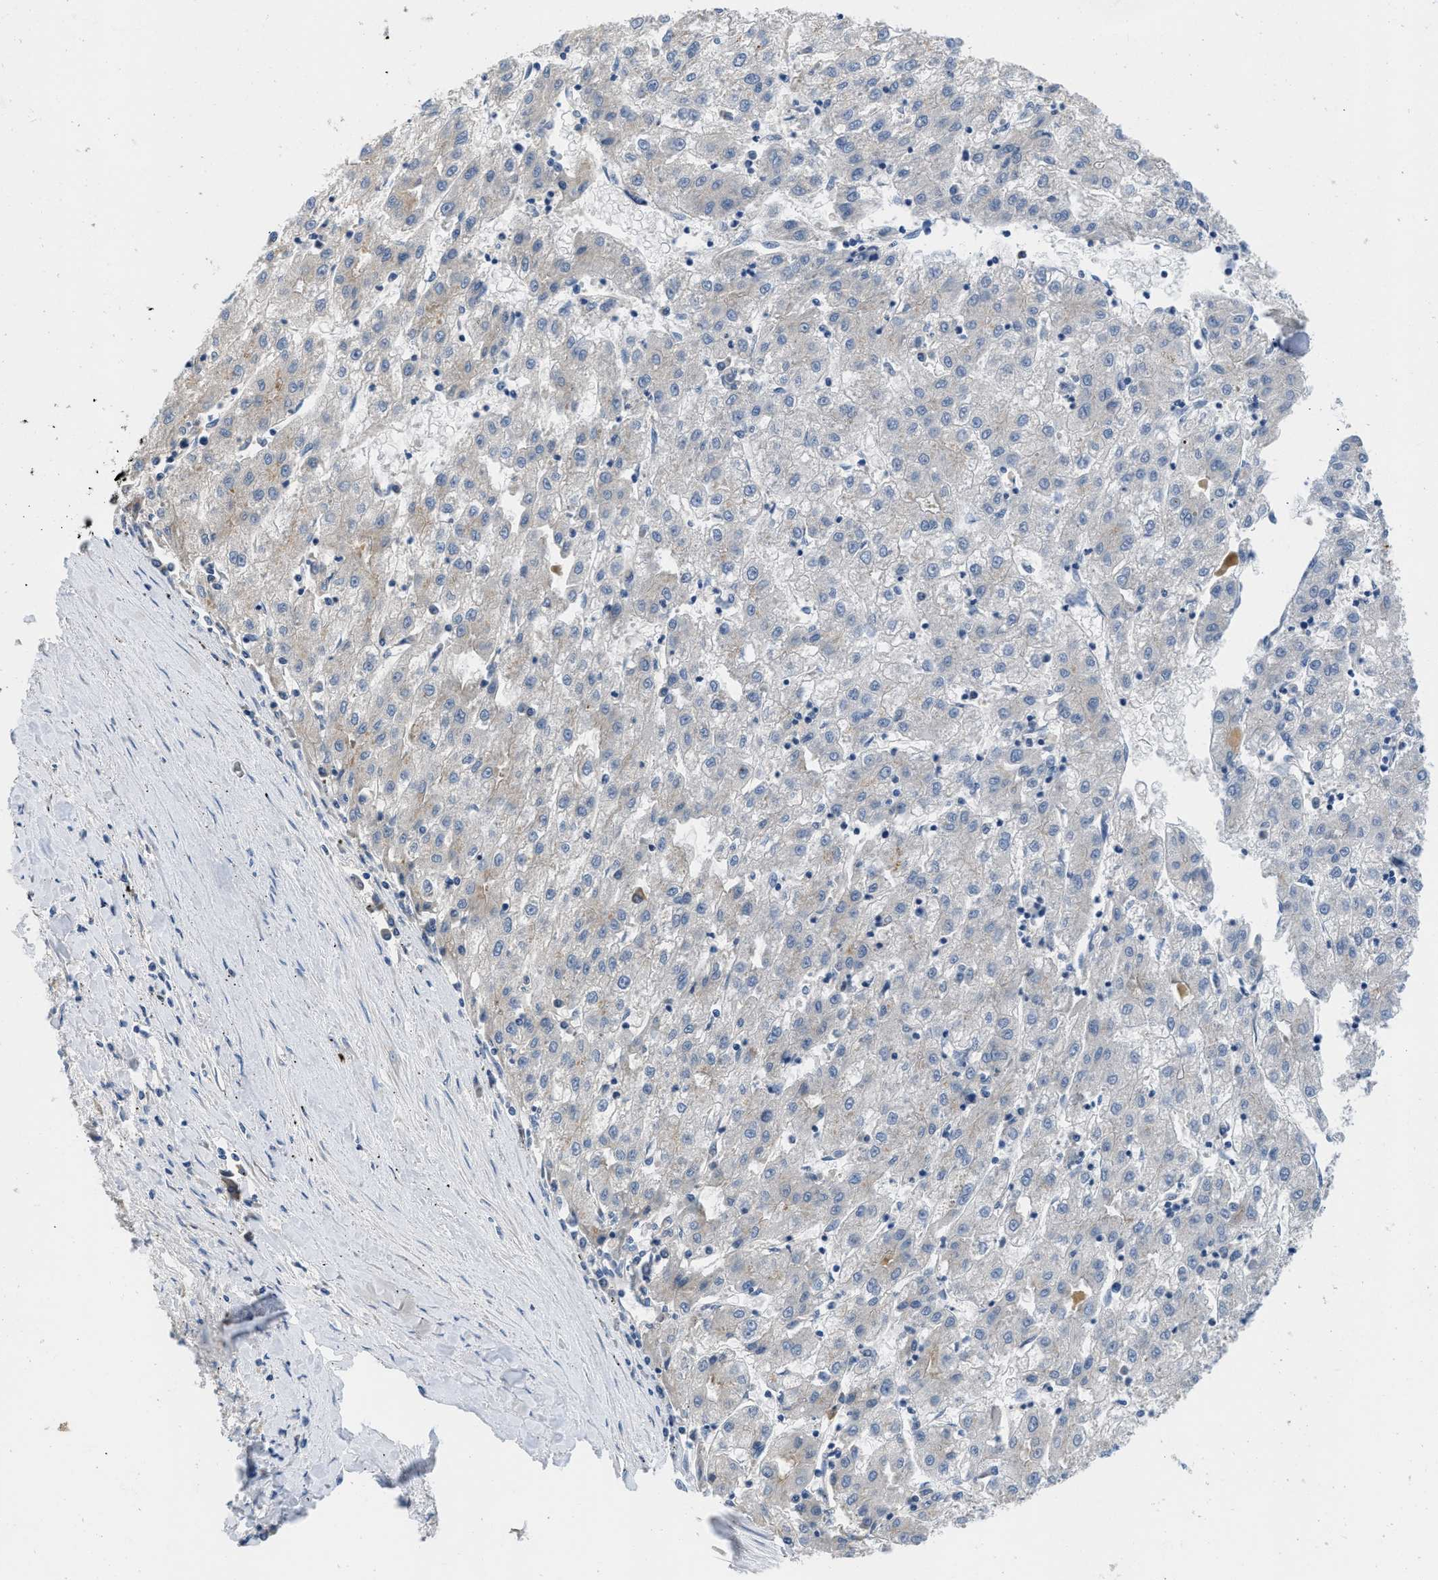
{"staining": {"intensity": "weak", "quantity": "<25%", "location": "cytoplasmic/membranous"}, "tissue": "liver cancer", "cell_type": "Tumor cells", "image_type": "cancer", "snomed": [{"axis": "morphology", "description": "Carcinoma, Hepatocellular, NOS"}, {"axis": "topography", "description": "Liver"}], "caption": "Immunohistochemistry micrograph of liver cancer (hepatocellular carcinoma) stained for a protein (brown), which displays no expression in tumor cells. (Brightfield microscopy of DAB IHC at high magnification).", "gene": "C1S", "patient": {"sex": "male", "age": 72}}